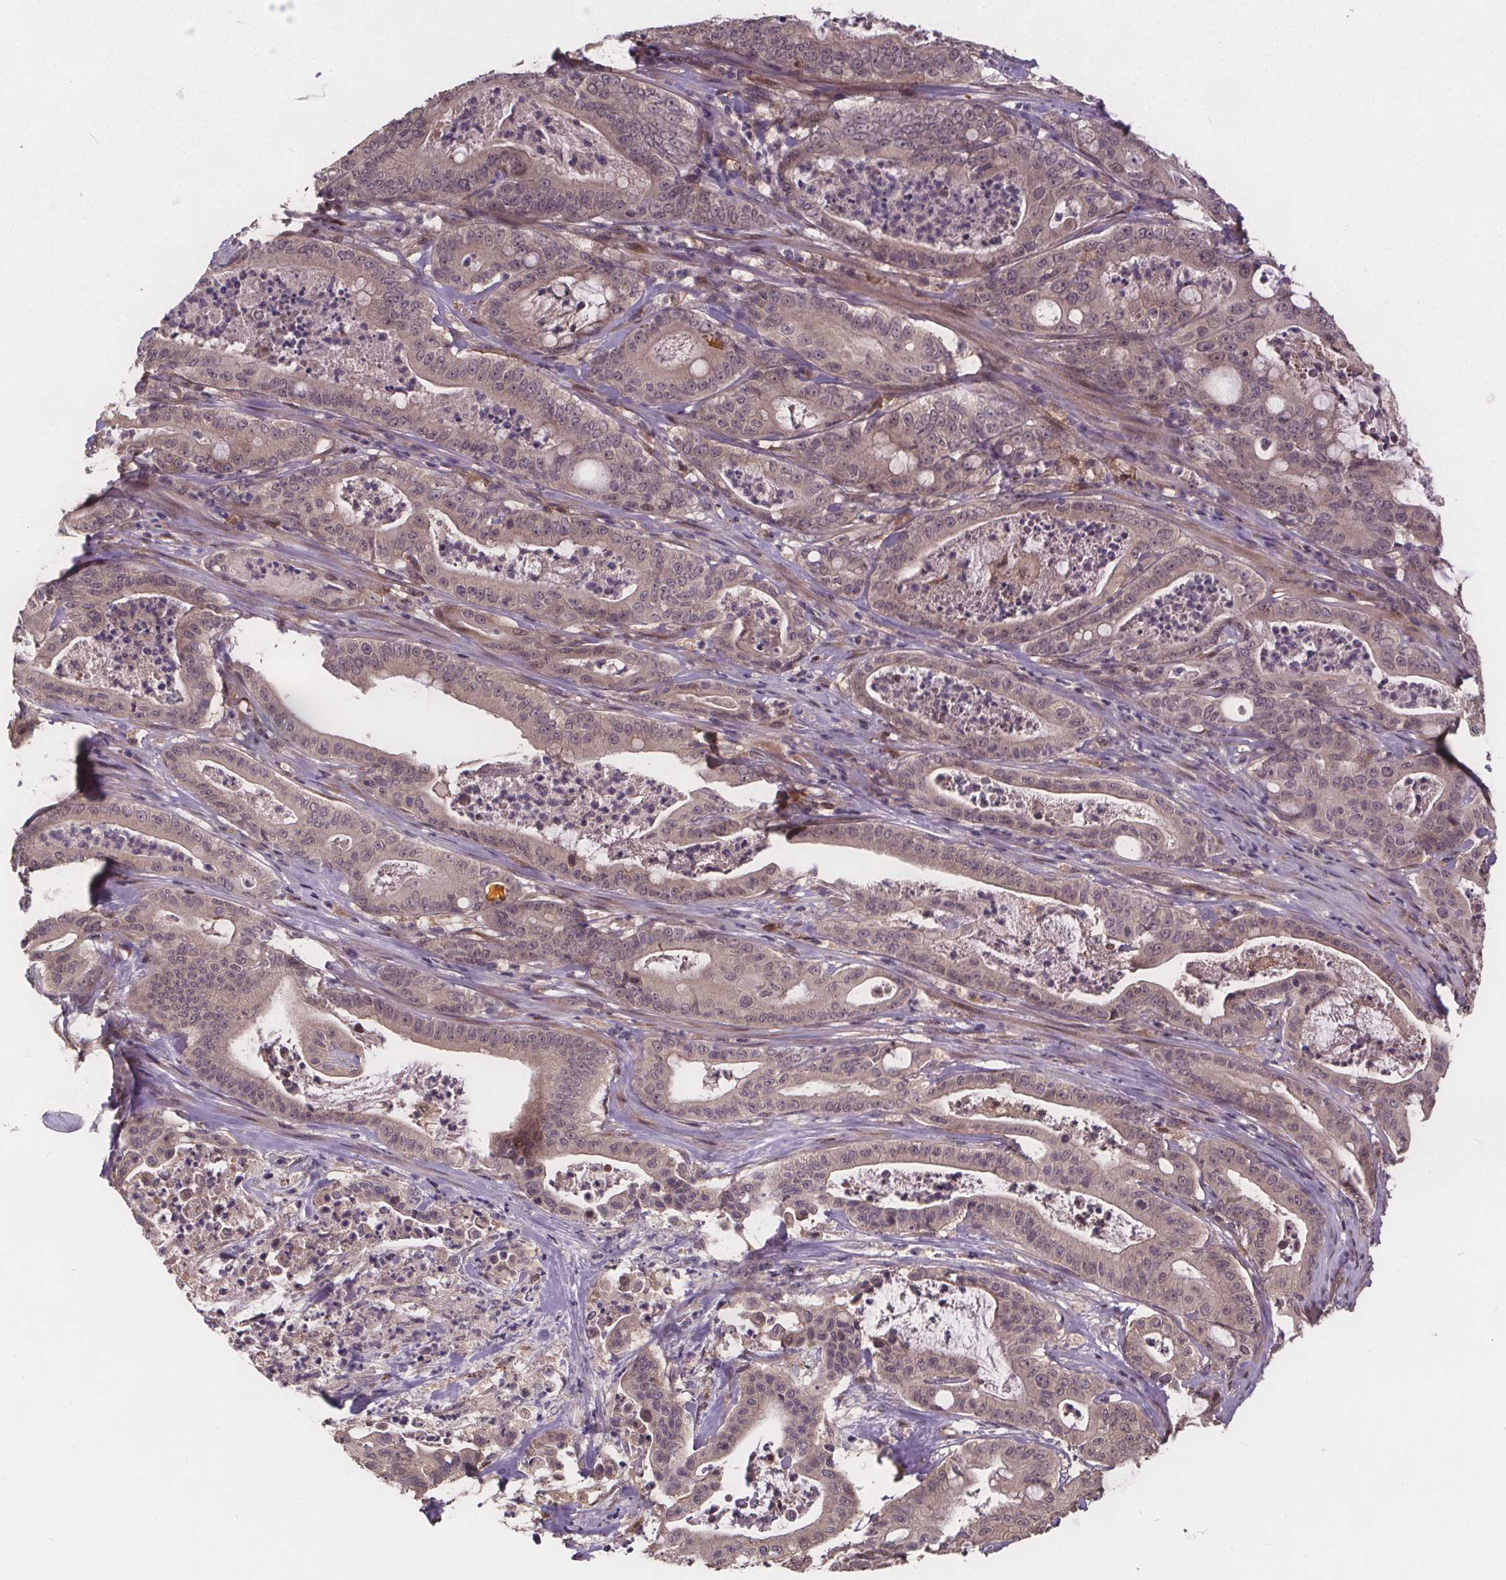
{"staining": {"intensity": "negative", "quantity": "none", "location": "none"}, "tissue": "pancreatic cancer", "cell_type": "Tumor cells", "image_type": "cancer", "snomed": [{"axis": "morphology", "description": "Adenocarcinoma, NOS"}, {"axis": "topography", "description": "Pancreas"}], "caption": "Histopathology image shows no protein positivity in tumor cells of adenocarcinoma (pancreatic) tissue. (Brightfield microscopy of DAB immunohistochemistry (IHC) at high magnification).", "gene": "USP9X", "patient": {"sex": "male", "age": 71}}